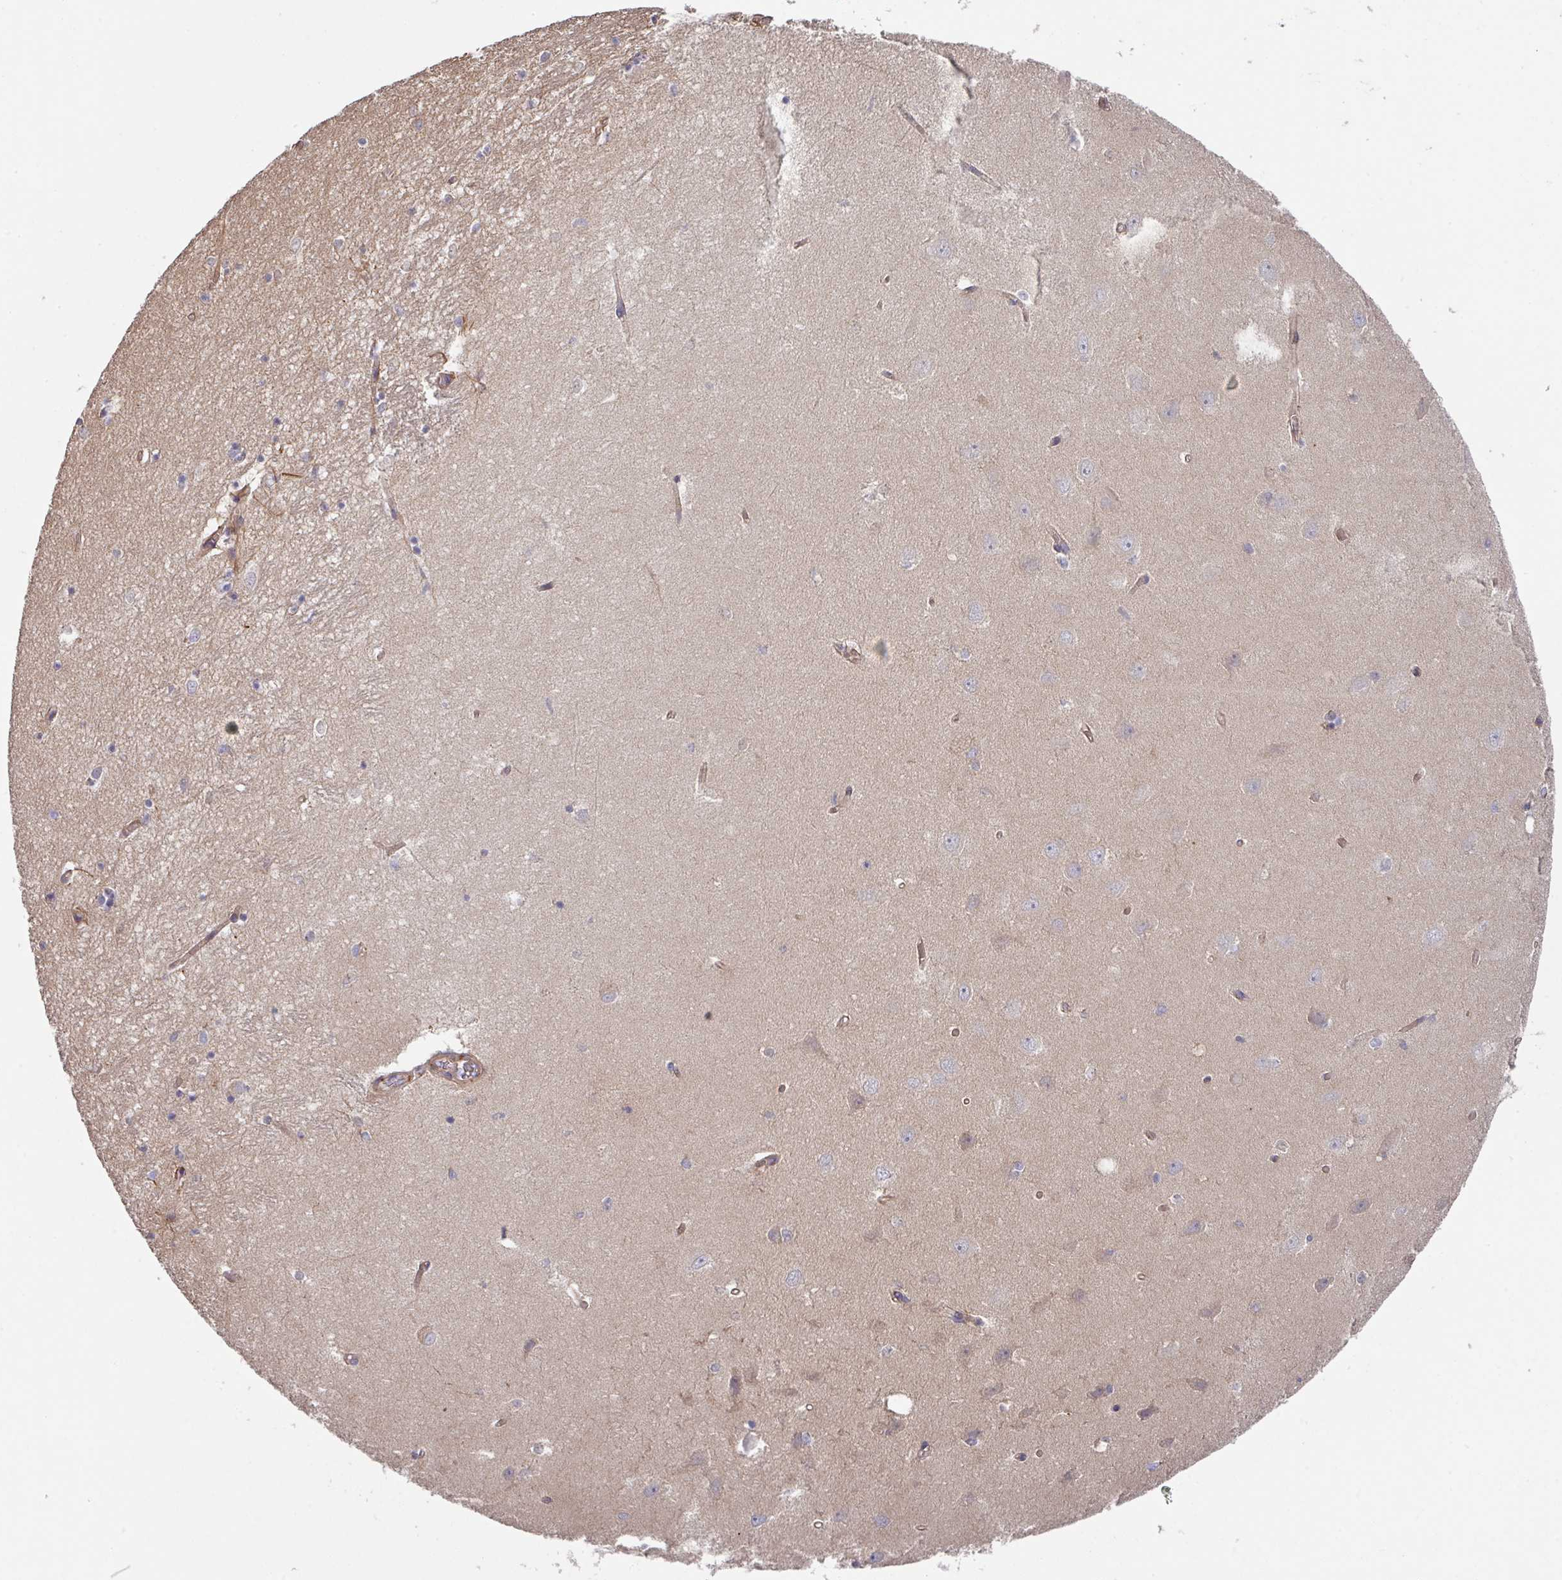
{"staining": {"intensity": "negative", "quantity": "none", "location": "none"}, "tissue": "hippocampus", "cell_type": "Glial cells", "image_type": "normal", "snomed": [{"axis": "morphology", "description": "Normal tissue, NOS"}, {"axis": "topography", "description": "Hippocampus"}], "caption": "Glial cells show no significant expression in unremarkable hippocampus. The staining was performed using DAB to visualize the protein expression in brown, while the nuclei were stained in blue with hematoxylin (Magnification: 20x).", "gene": "DCAF12L1", "patient": {"sex": "female", "age": 64}}